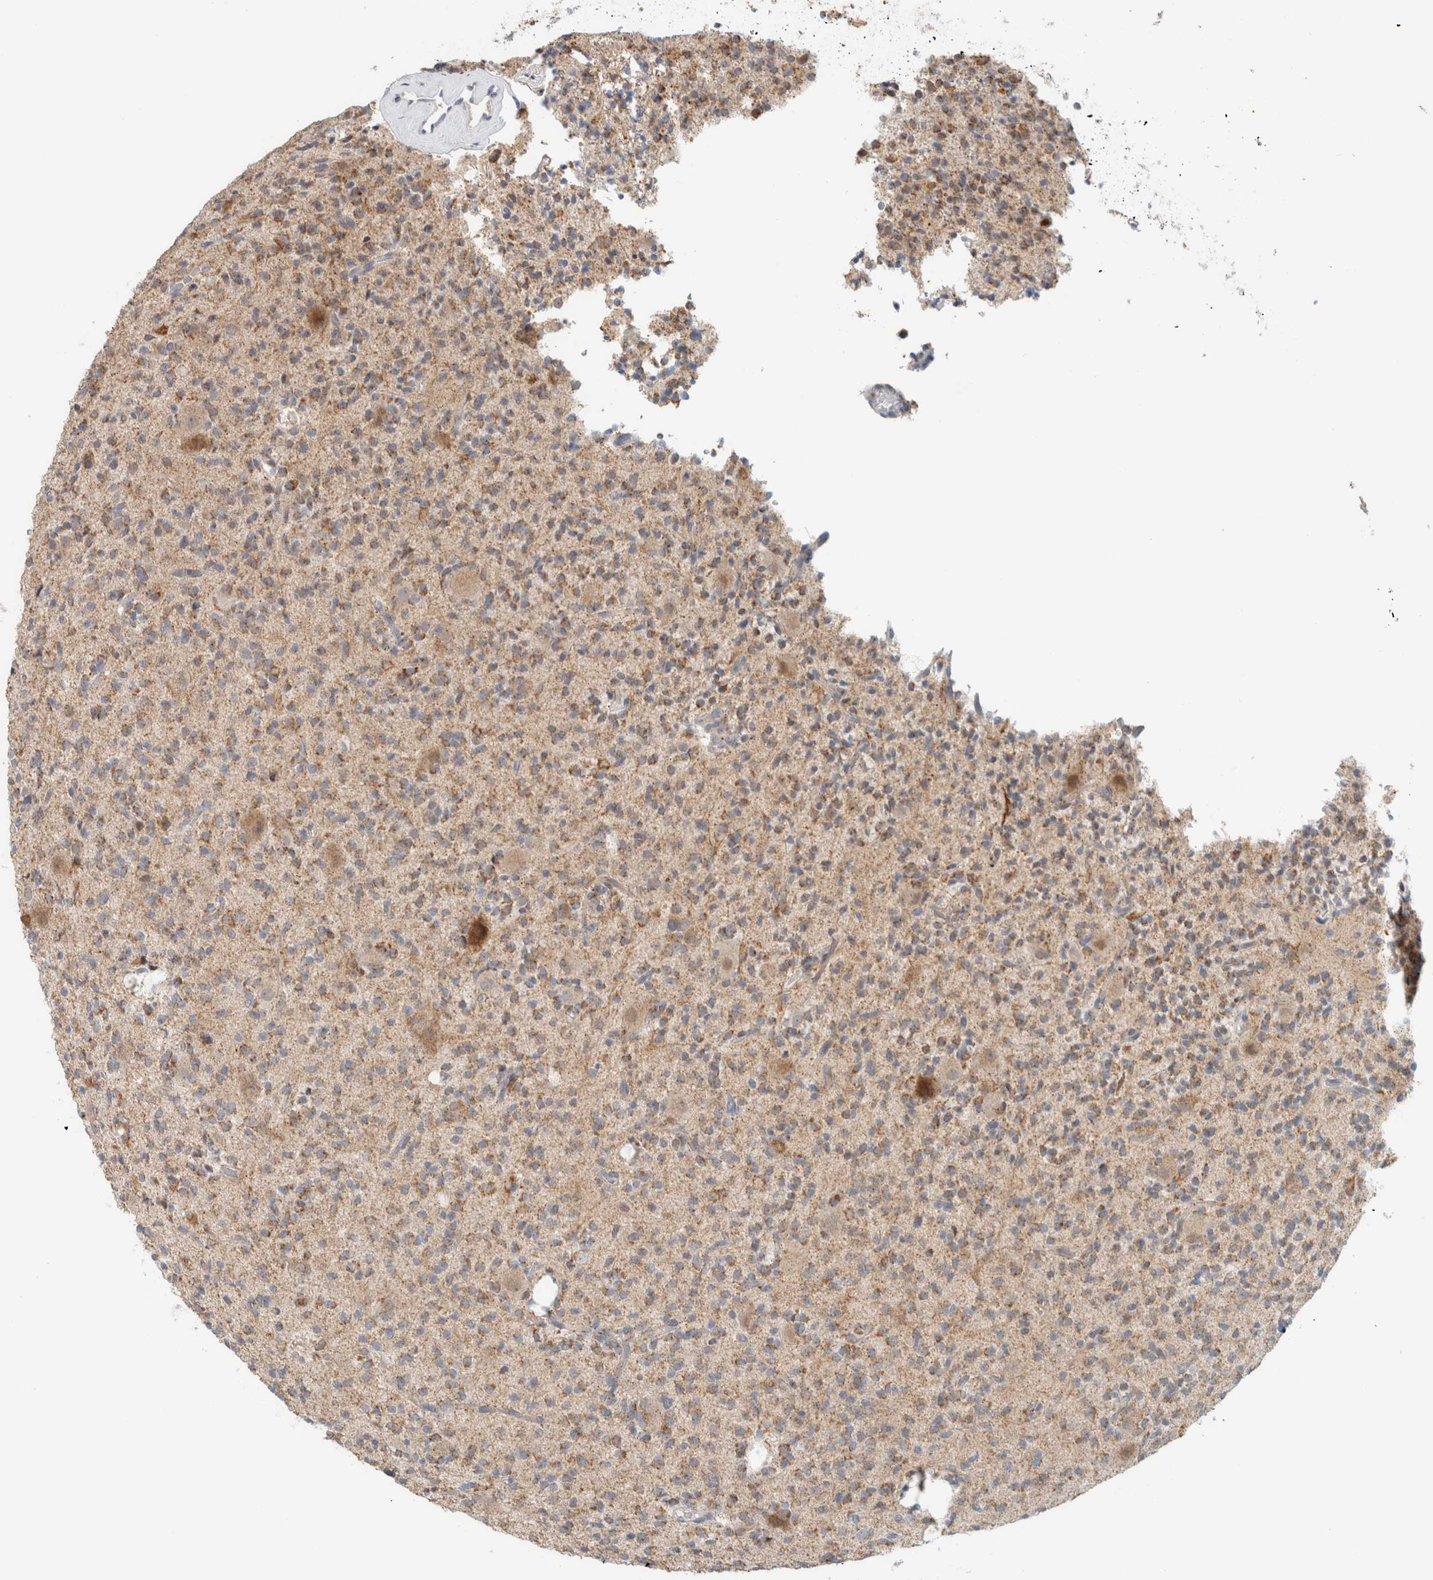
{"staining": {"intensity": "moderate", "quantity": ">75%", "location": "cytoplasmic/membranous"}, "tissue": "glioma", "cell_type": "Tumor cells", "image_type": "cancer", "snomed": [{"axis": "morphology", "description": "Glioma, malignant, High grade"}, {"axis": "topography", "description": "Brain"}], "caption": "High-power microscopy captured an IHC image of glioma, revealing moderate cytoplasmic/membranous expression in approximately >75% of tumor cells.", "gene": "CRAT", "patient": {"sex": "male", "age": 34}}